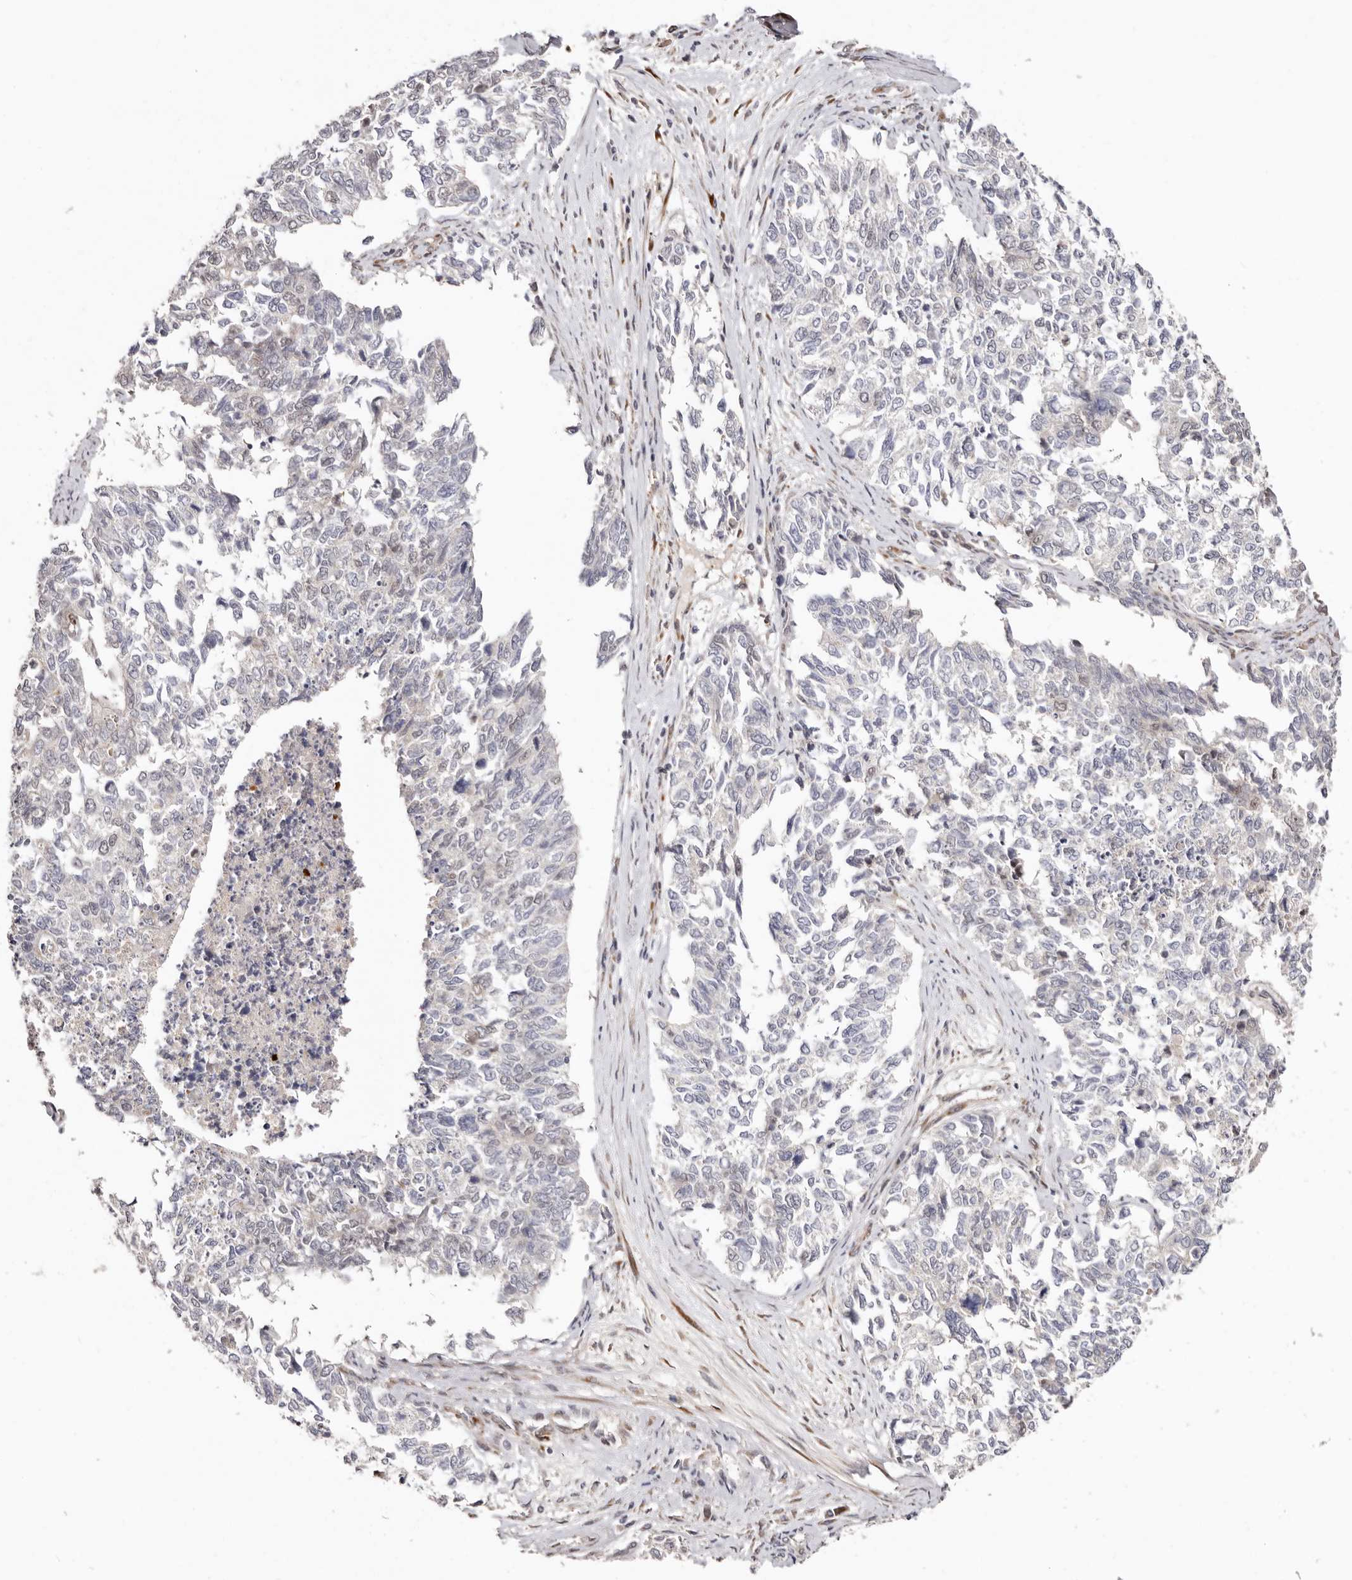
{"staining": {"intensity": "negative", "quantity": "none", "location": "none"}, "tissue": "cervical cancer", "cell_type": "Tumor cells", "image_type": "cancer", "snomed": [{"axis": "morphology", "description": "Squamous cell carcinoma, NOS"}, {"axis": "topography", "description": "Cervix"}], "caption": "DAB (3,3'-diaminobenzidine) immunohistochemical staining of squamous cell carcinoma (cervical) exhibits no significant staining in tumor cells.", "gene": "SRCAP", "patient": {"sex": "female", "age": 63}}